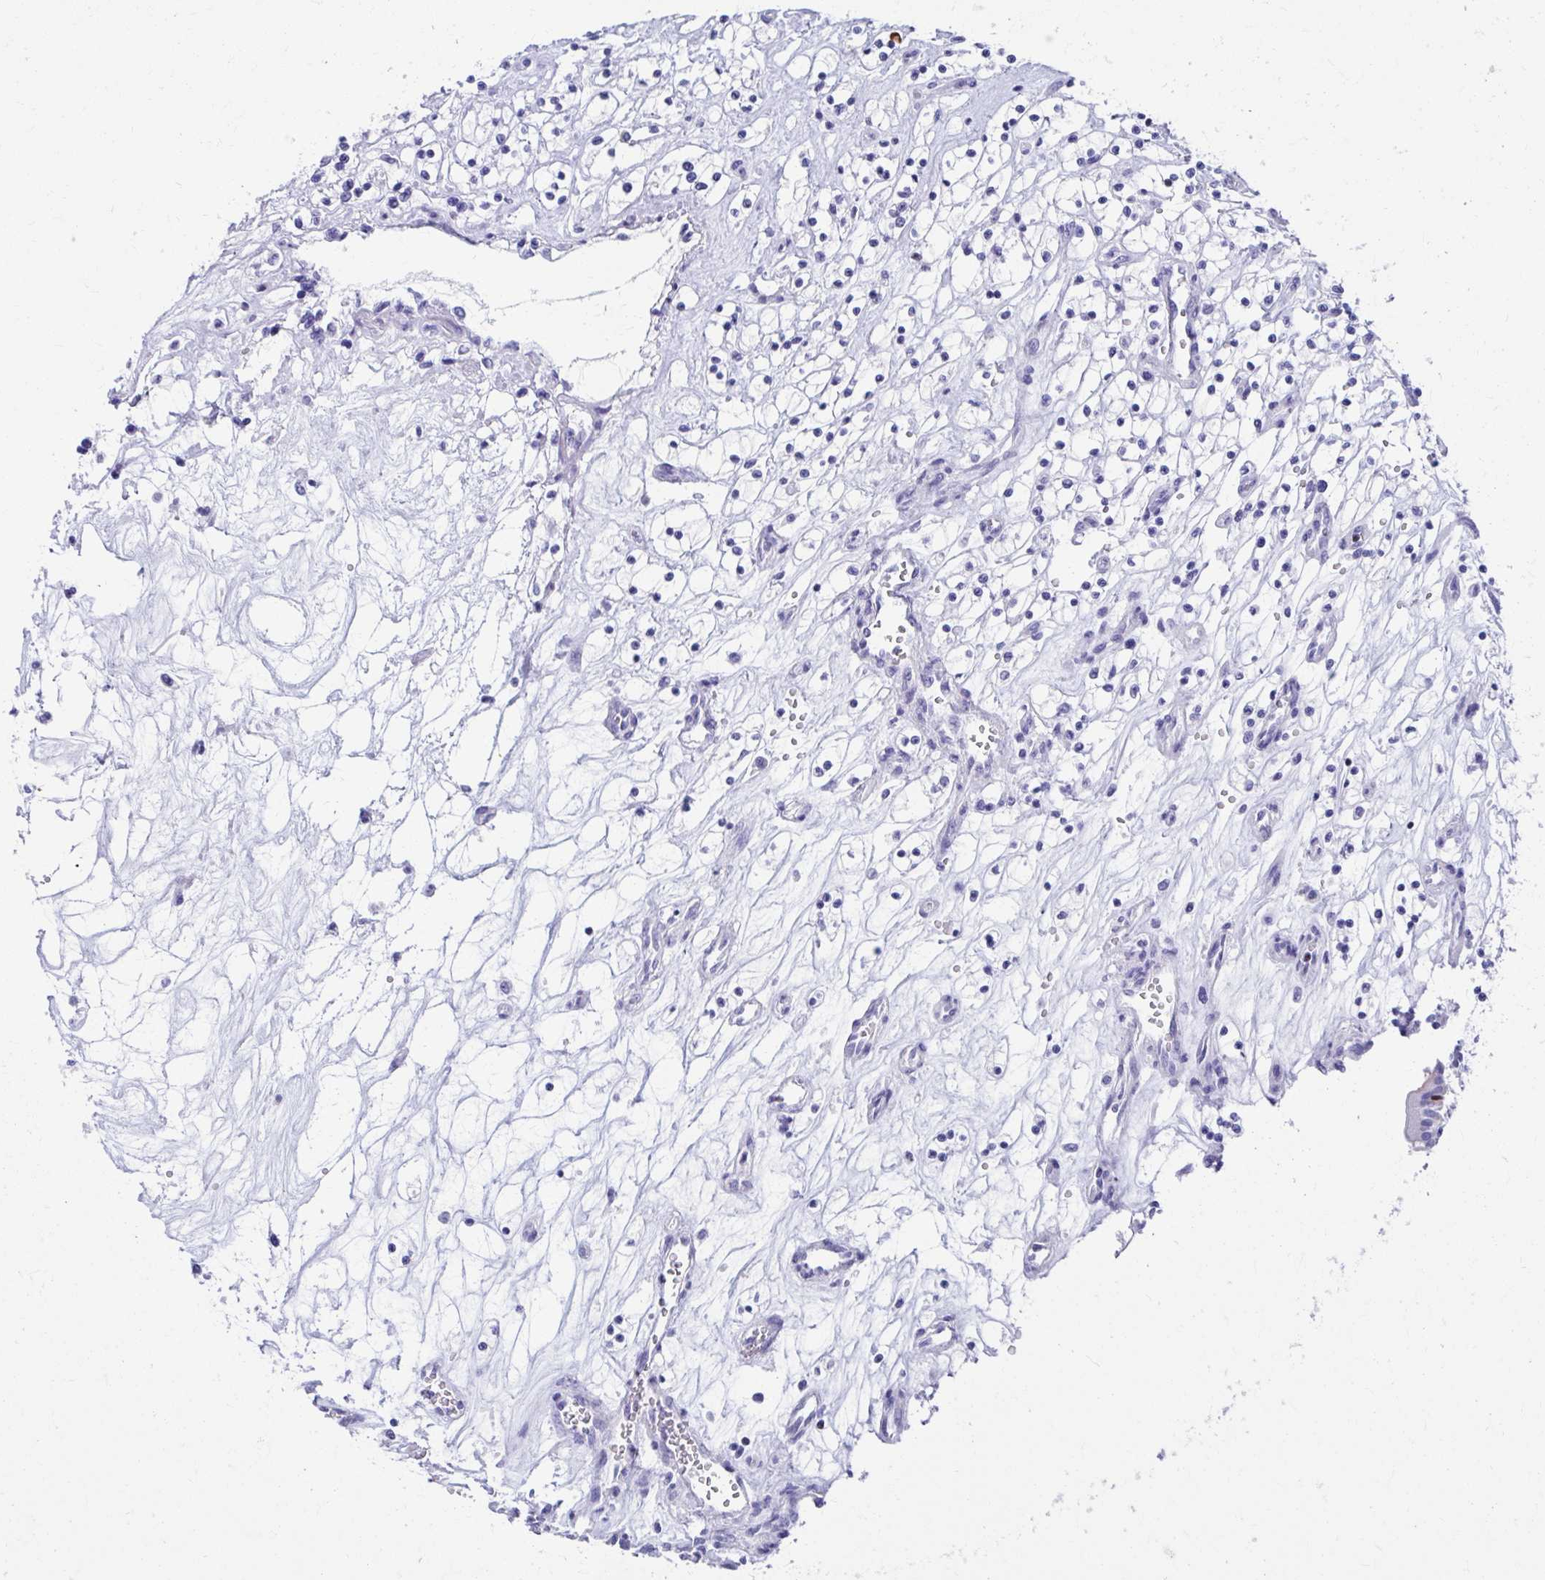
{"staining": {"intensity": "negative", "quantity": "none", "location": "none"}, "tissue": "renal cancer", "cell_type": "Tumor cells", "image_type": "cancer", "snomed": [{"axis": "morphology", "description": "Adenocarcinoma, NOS"}, {"axis": "topography", "description": "Kidney"}], "caption": "The immunohistochemistry (IHC) histopathology image has no significant staining in tumor cells of adenocarcinoma (renal) tissue.", "gene": "RUNX3", "patient": {"sex": "female", "age": 69}}